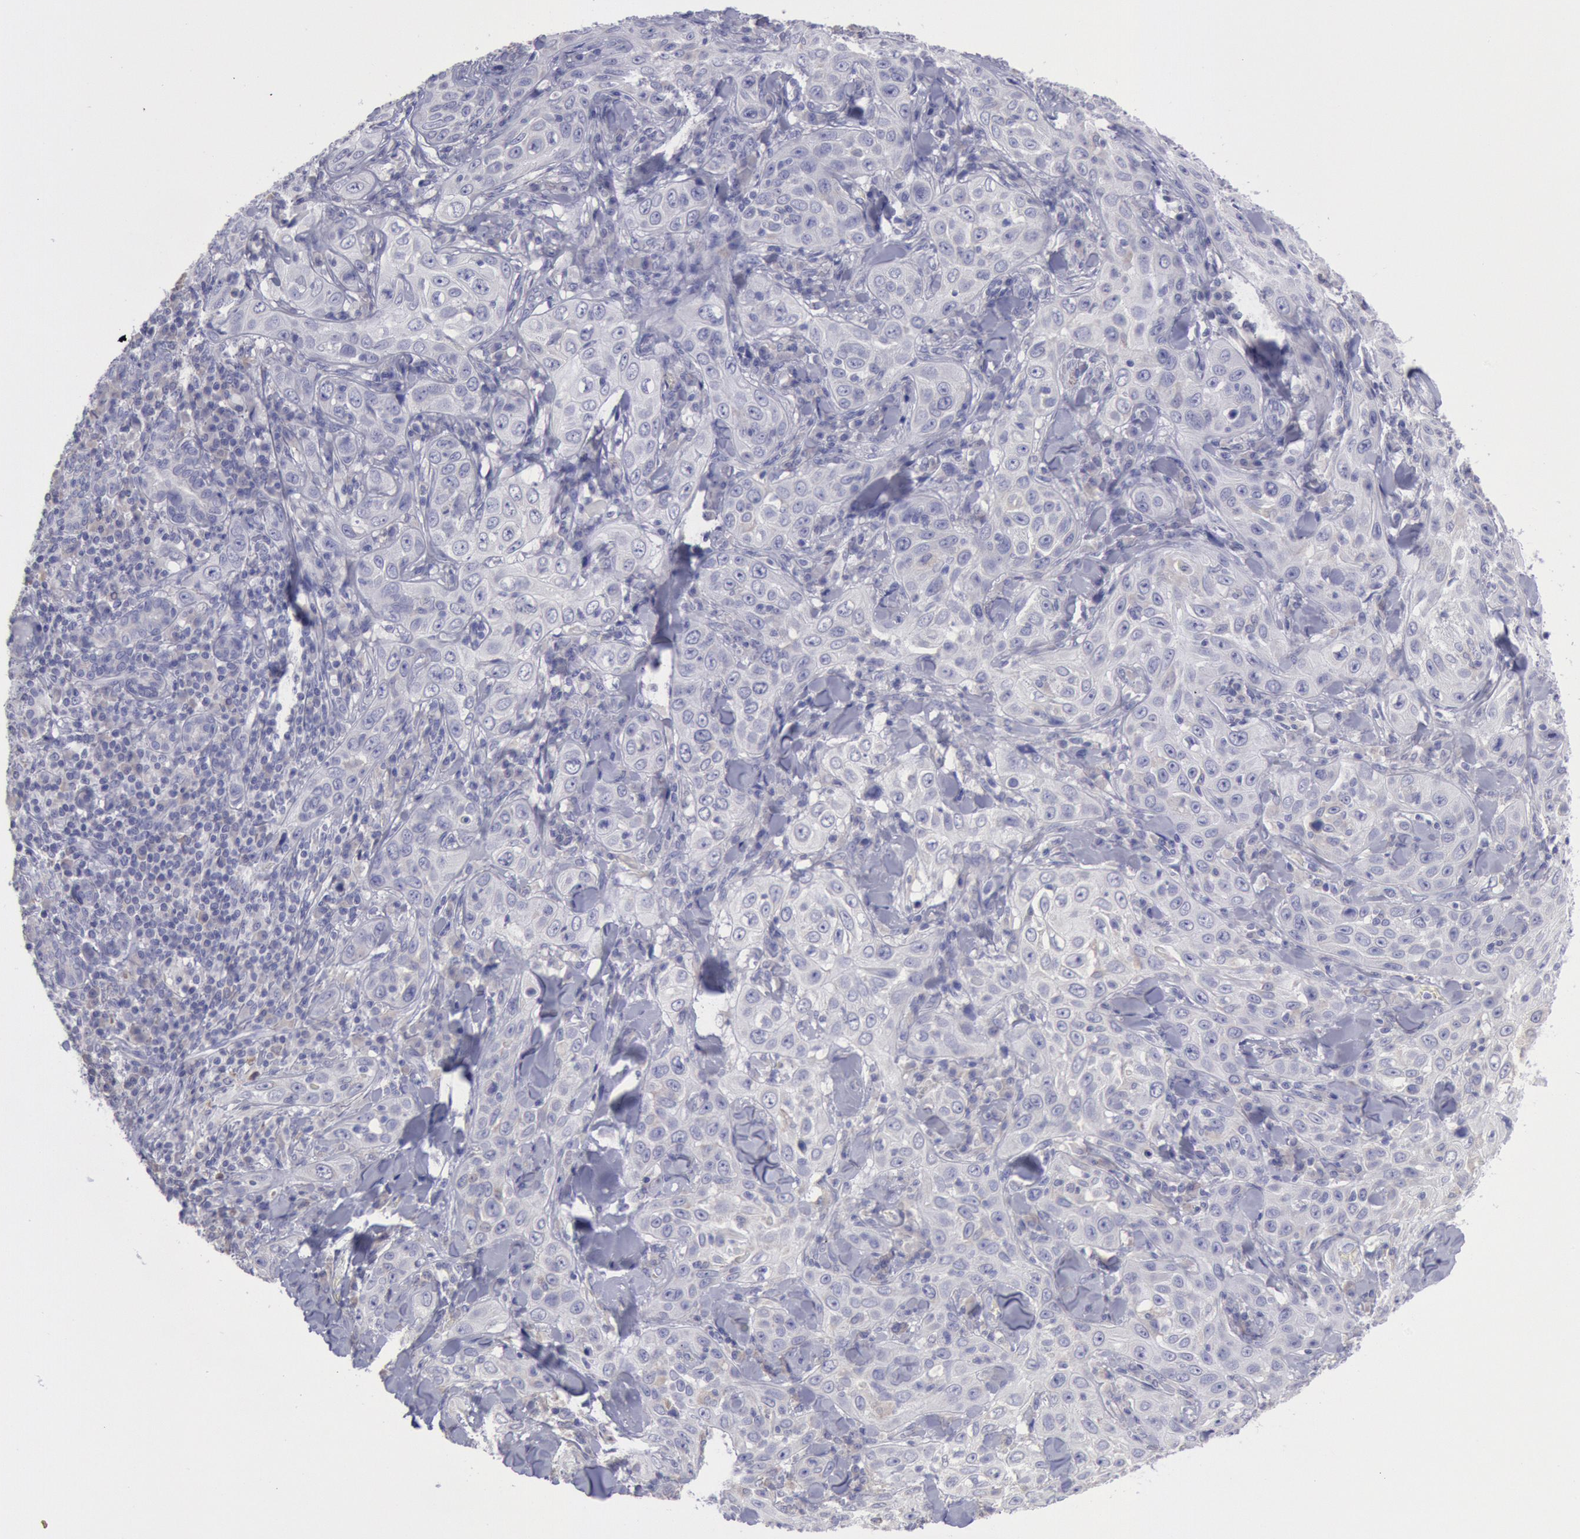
{"staining": {"intensity": "negative", "quantity": "none", "location": "none"}, "tissue": "skin cancer", "cell_type": "Tumor cells", "image_type": "cancer", "snomed": [{"axis": "morphology", "description": "Squamous cell carcinoma, NOS"}, {"axis": "topography", "description": "Skin"}], "caption": "Tumor cells are negative for protein expression in human skin cancer.", "gene": "MYH7", "patient": {"sex": "male", "age": 84}}